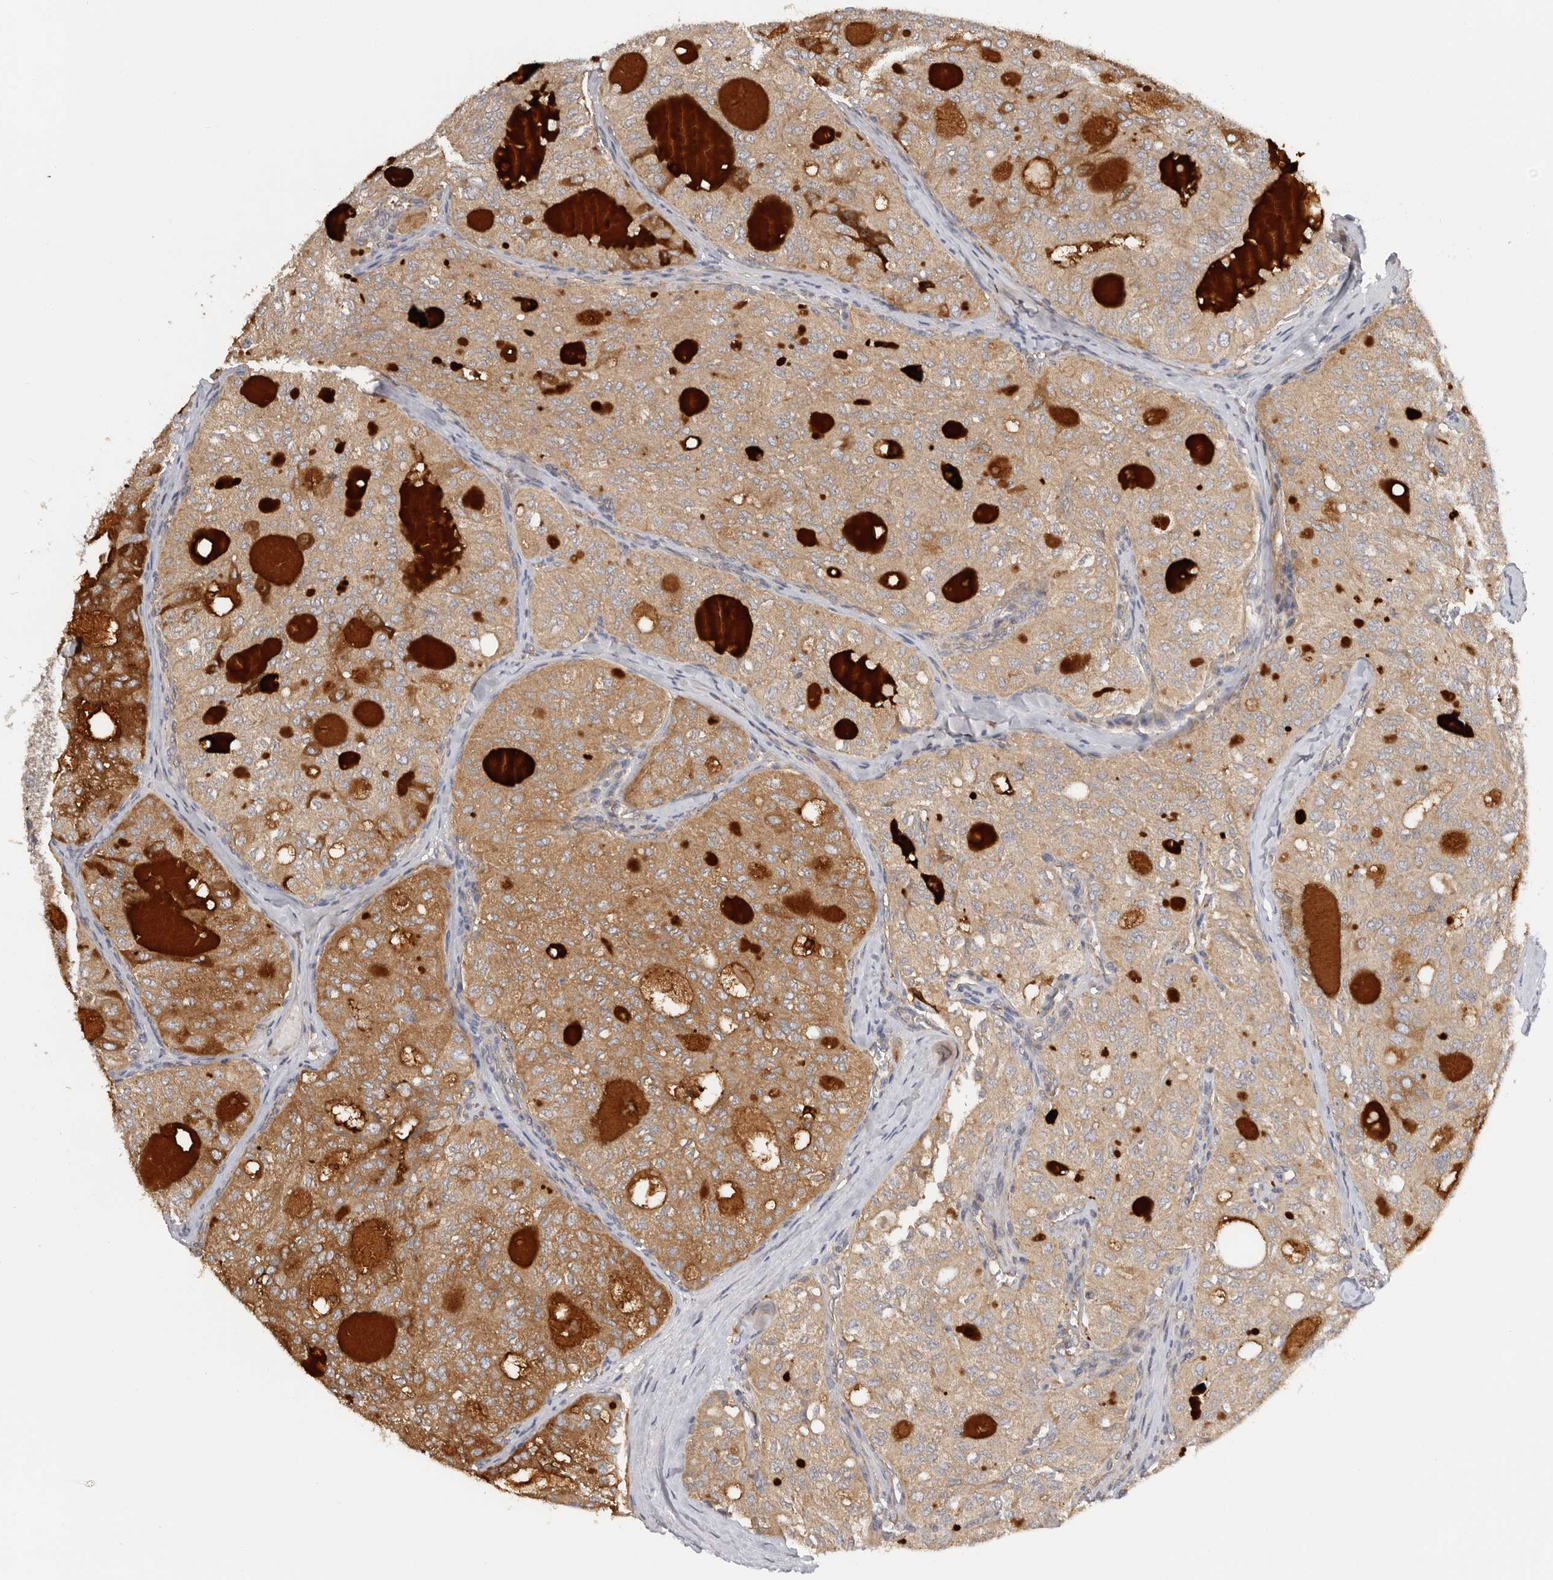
{"staining": {"intensity": "moderate", "quantity": ">75%", "location": "cytoplasmic/membranous"}, "tissue": "thyroid cancer", "cell_type": "Tumor cells", "image_type": "cancer", "snomed": [{"axis": "morphology", "description": "Follicular adenoma carcinoma, NOS"}, {"axis": "topography", "description": "Thyroid gland"}], "caption": "Moderate cytoplasmic/membranous protein positivity is identified in about >75% of tumor cells in thyroid follicular adenoma carcinoma.", "gene": "PPP1R42", "patient": {"sex": "male", "age": 75}}